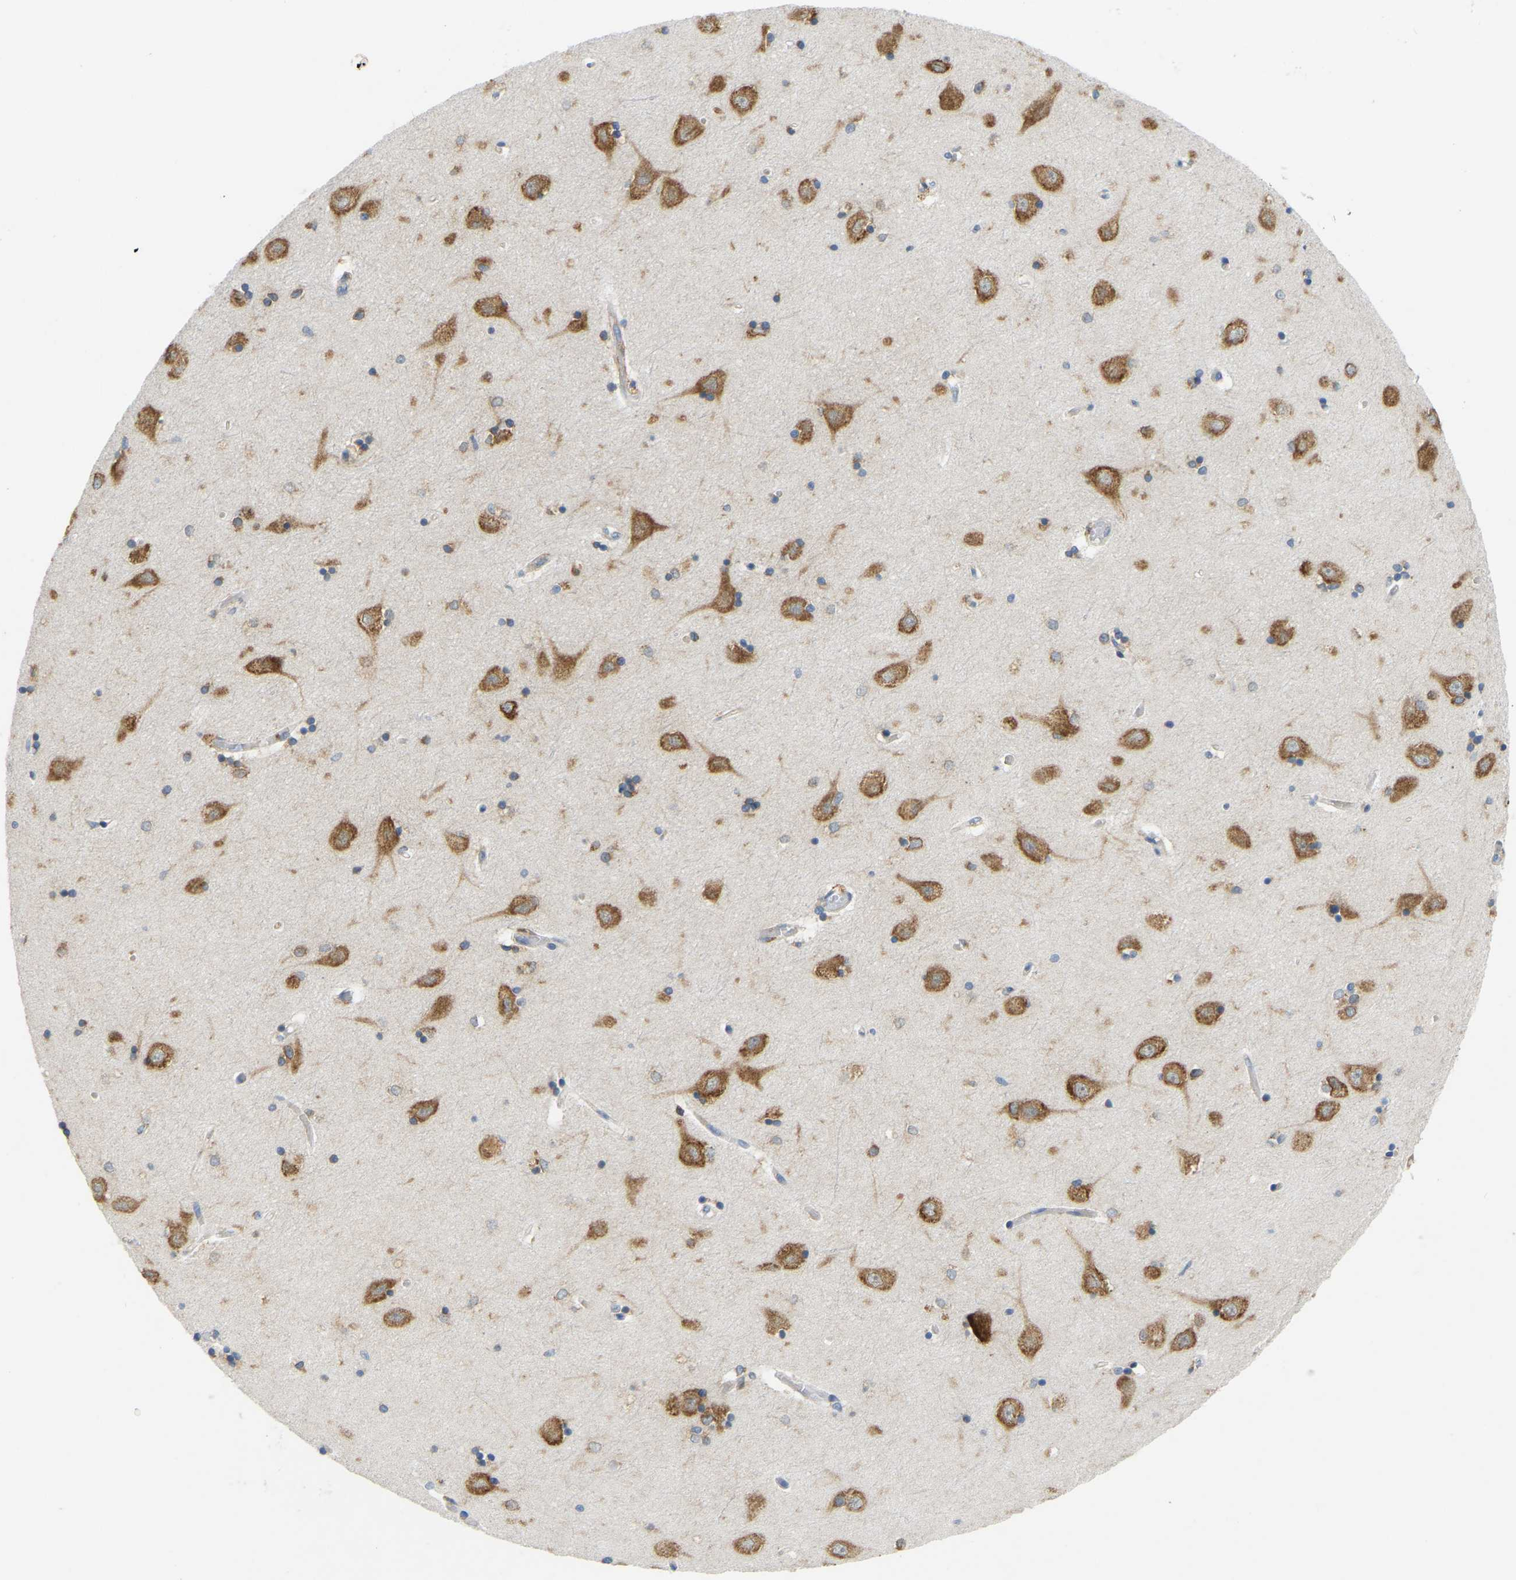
{"staining": {"intensity": "strong", "quantity": "25%-75%", "location": "cytoplasmic/membranous"}, "tissue": "hippocampus", "cell_type": "Glial cells", "image_type": "normal", "snomed": [{"axis": "morphology", "description": "Normal tissue, NOS"}, {"axis": "topography", "description": "Hippocampus"}], "caption": "A high amount of strong cytoplasmic/membranous positivity is appreciated in about 25%-75% of glial cells in benign hippocampus.", "gene": "SND1", "patient": {"sex": "male", "age": 45}}